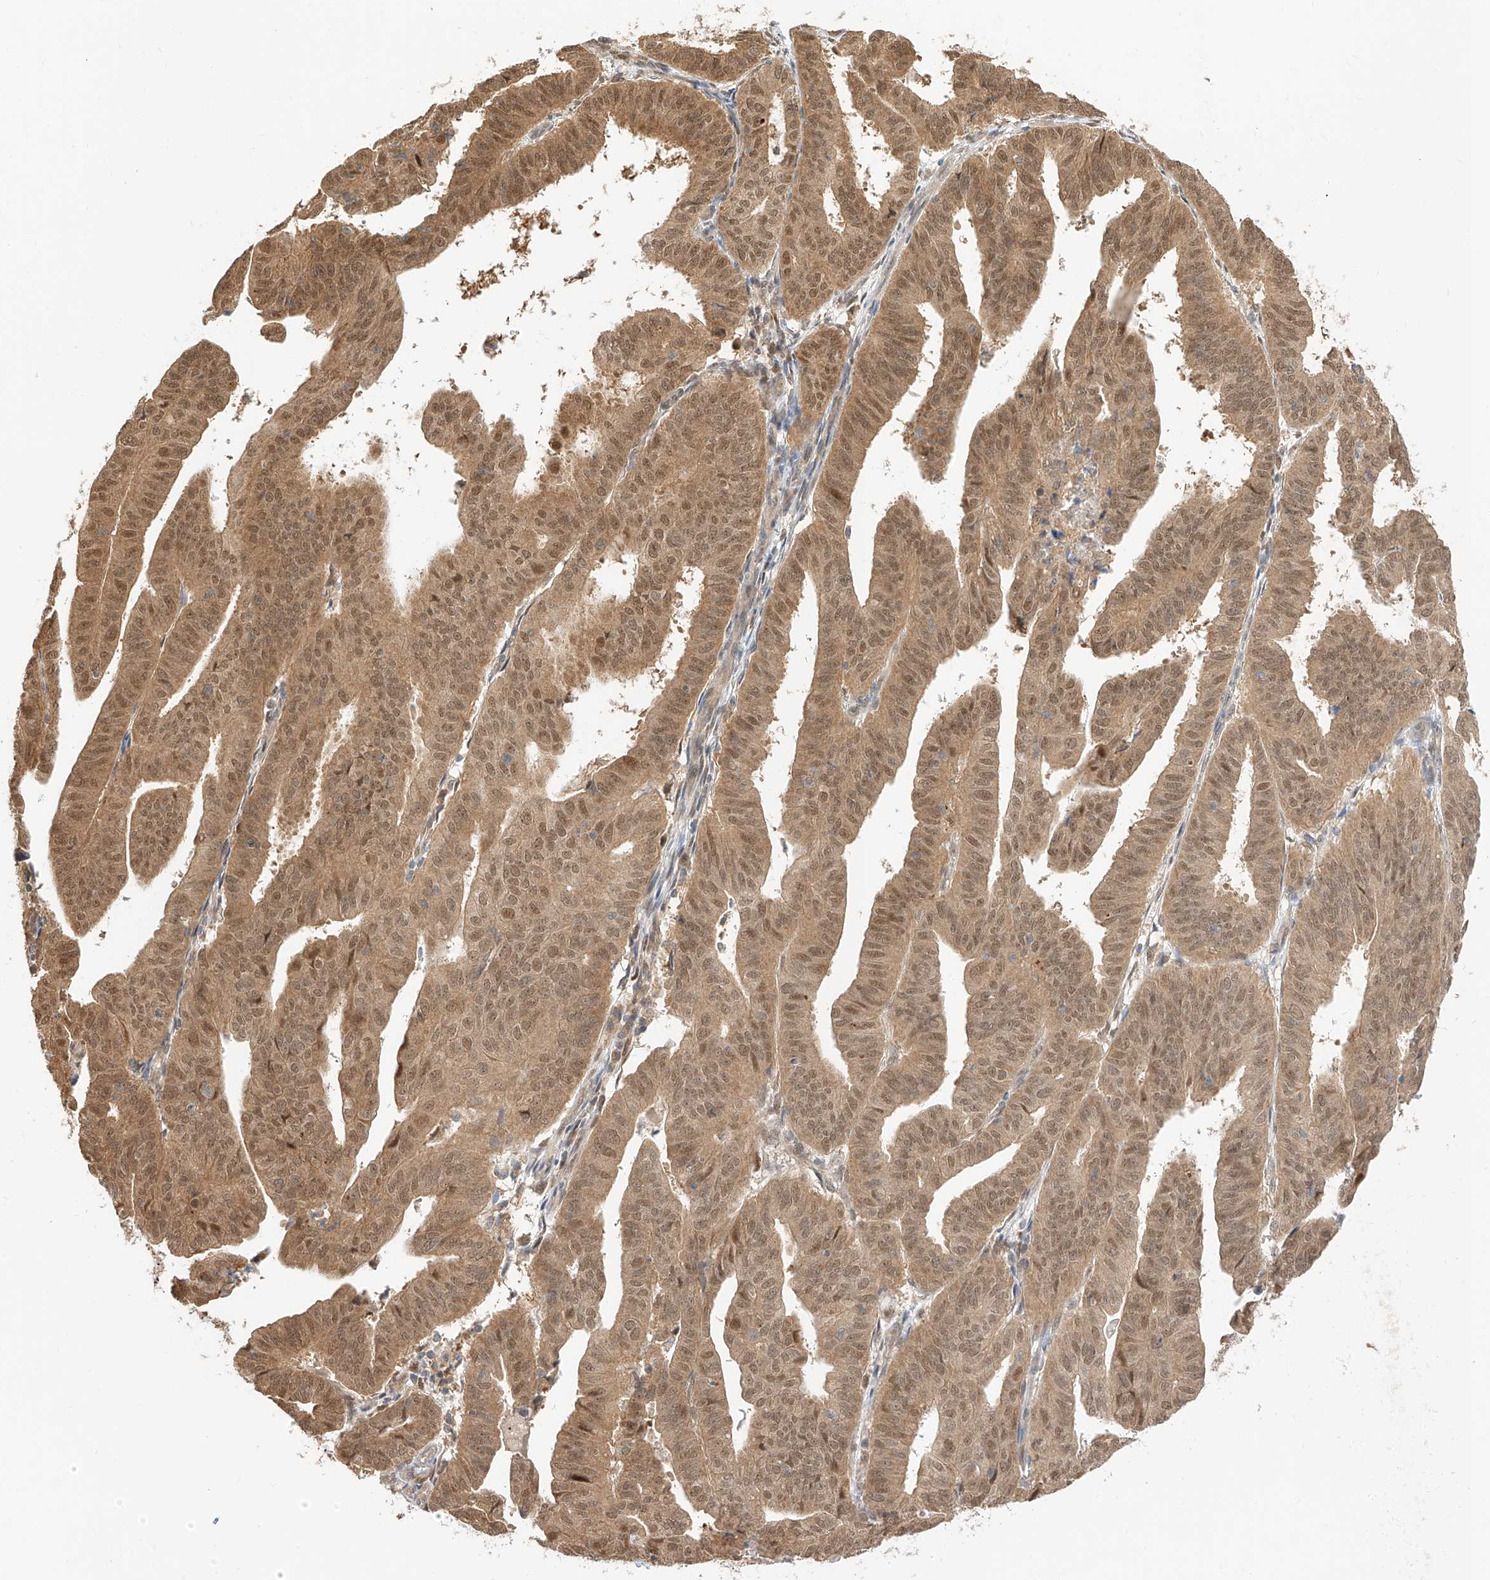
{"staining": {"intensity": "moderate", "quantity": ">75%", "location": "cytoplasmic/membranous,nuclear"}, "tissue": "endometrial cancer", "cell_type": "Tumor cells", "image_type": "cancer", "snomed": [{"axis": "morphology", "description": "Adenocarcinoma, NOS"}, {"axis": "topography", "description": "Uterus"}], "caption": "Tumor cells exhibit medium levels of moderate cytoplasmic/membranous and nuclear positivity in about >75% of cells in human adenocarcinoma (endometrial).", "gene": "EIF4H", "patient": {"sex": "female", "age": 77}}